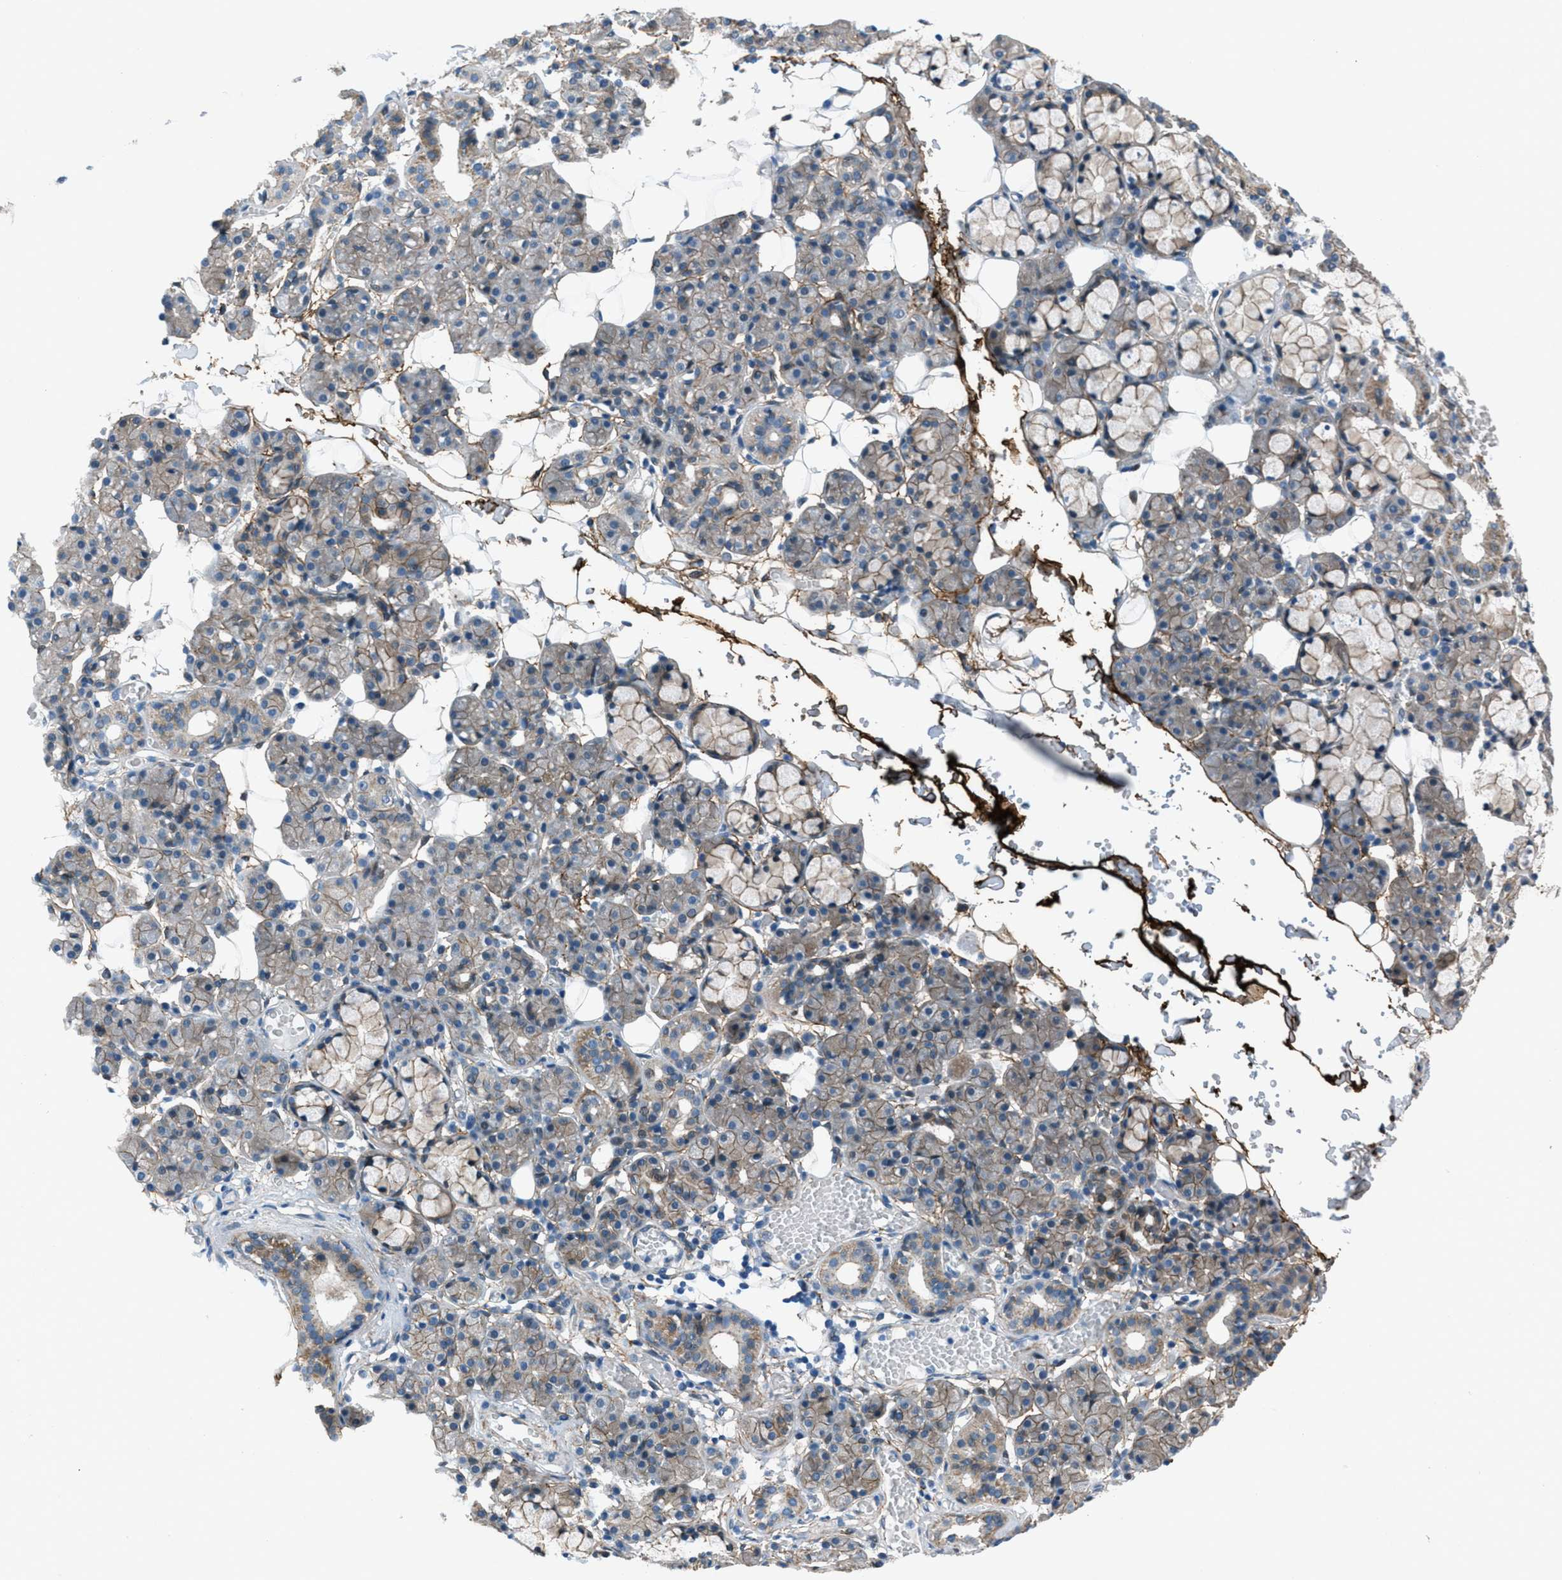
{"staining": {"intensity": "weak", "quantity": "25%-75%", "location": "cytoplasmic/membranous"}, "tissue": "salivary gland", "cell_type": "Glandular cells", "image_type": "normal", "snomed": [{"axis": "morphology", "description": "Normal tissue, NOS"}, {"axis": "topography", "description": "Salivary gland"}], "caption": "Immunohistochemistry of normal salivary gland shows low levels of weak cytoplasmic/membranous staining in approximately 25%-75% of glandular cells. Nuclei are stained in blue.", "gene": "FBN1", "patient": {"sex": "male", "age": 63}}